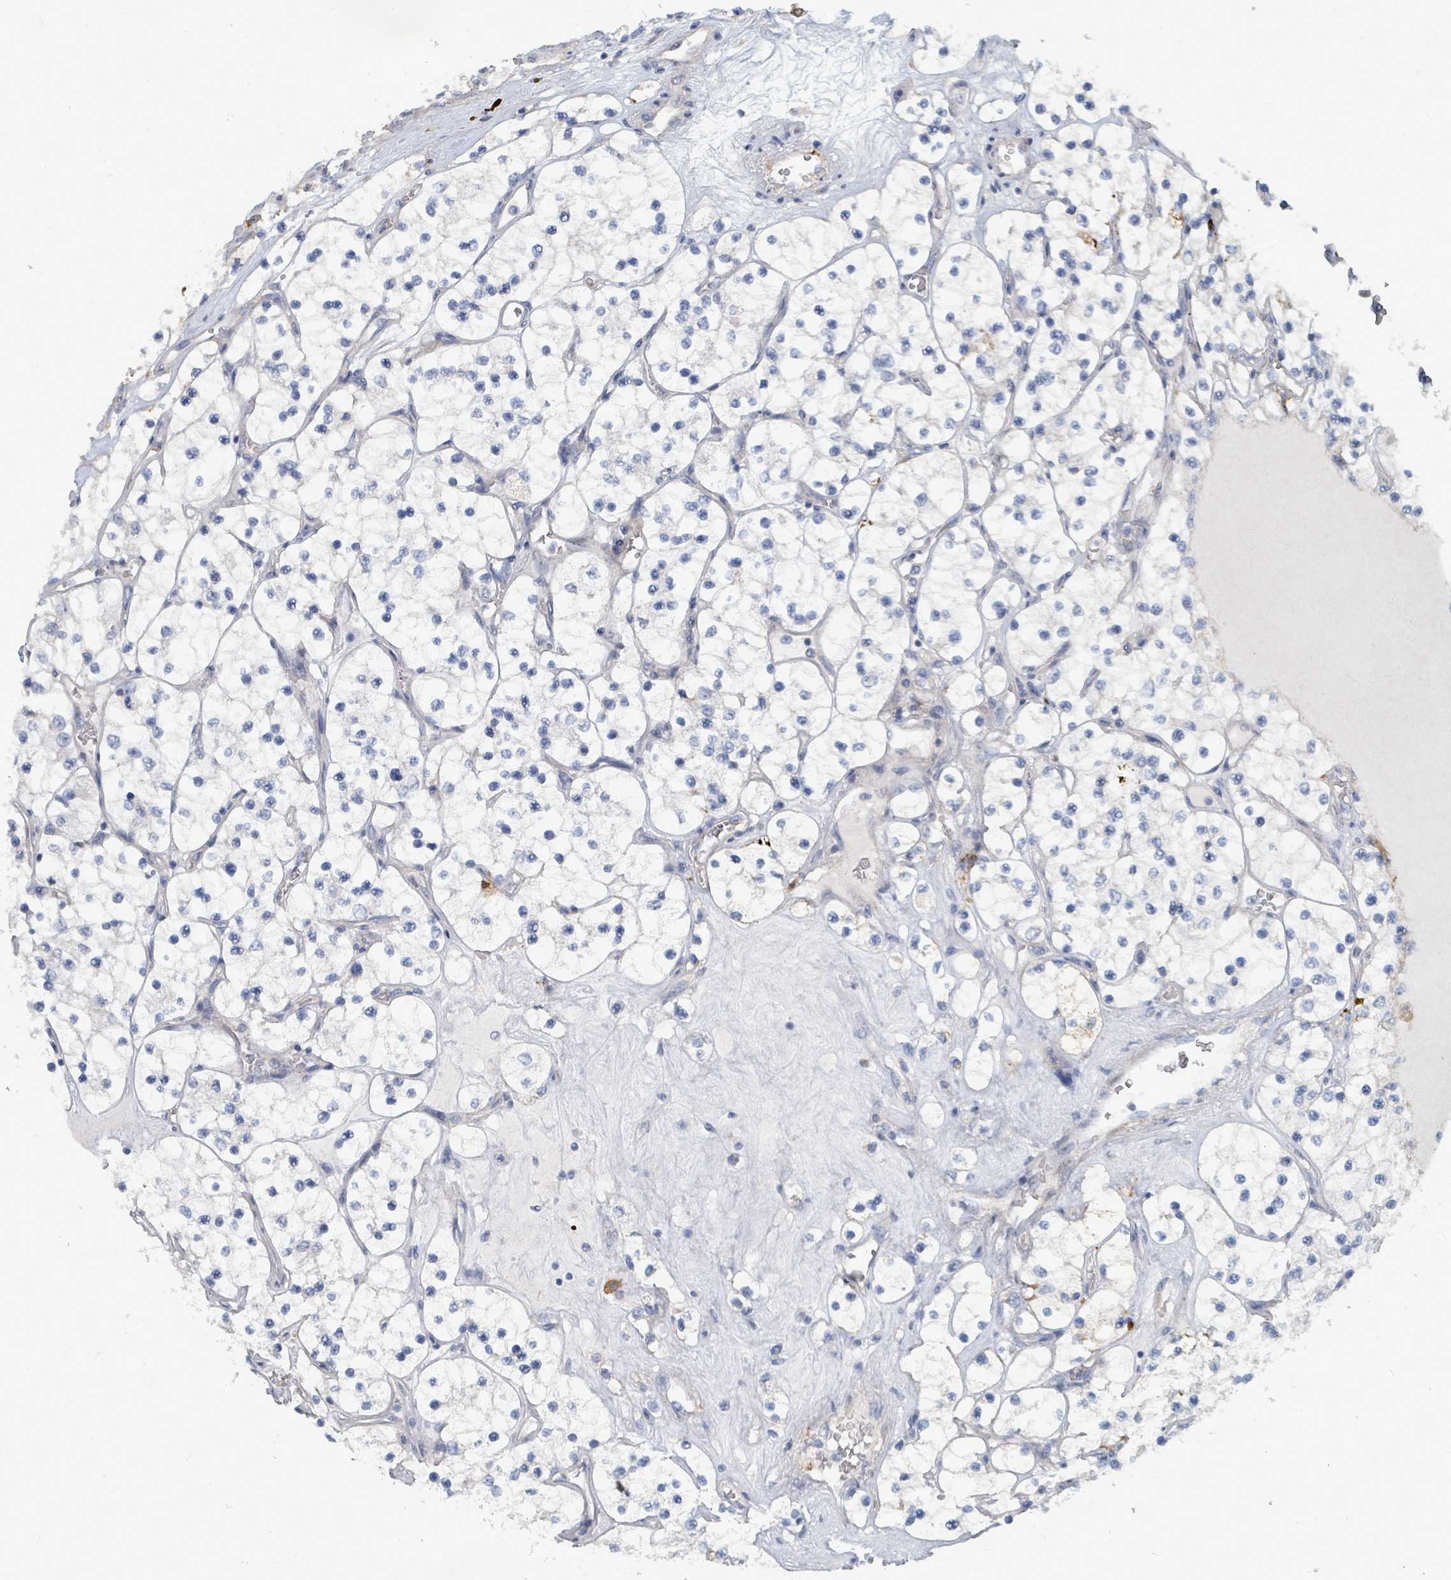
{"staining": {"intensity": "negative", "quantity": "none", "location": "none"}, "tissue": "renal cancer", "cell_type": "Tumor cells", "image_type": "cancer", "snomed": [{"axis": "morphology", "description": "Adenocarcinoma, NOS"}, {"axis": "topography", "description": "Kidney"}], "caption": "Photomicrograph shows no significant protein staining in tumor cells of renal cancer.", "gene": "TRDMT1", "patient": {"sex": "female", "age": 69}}